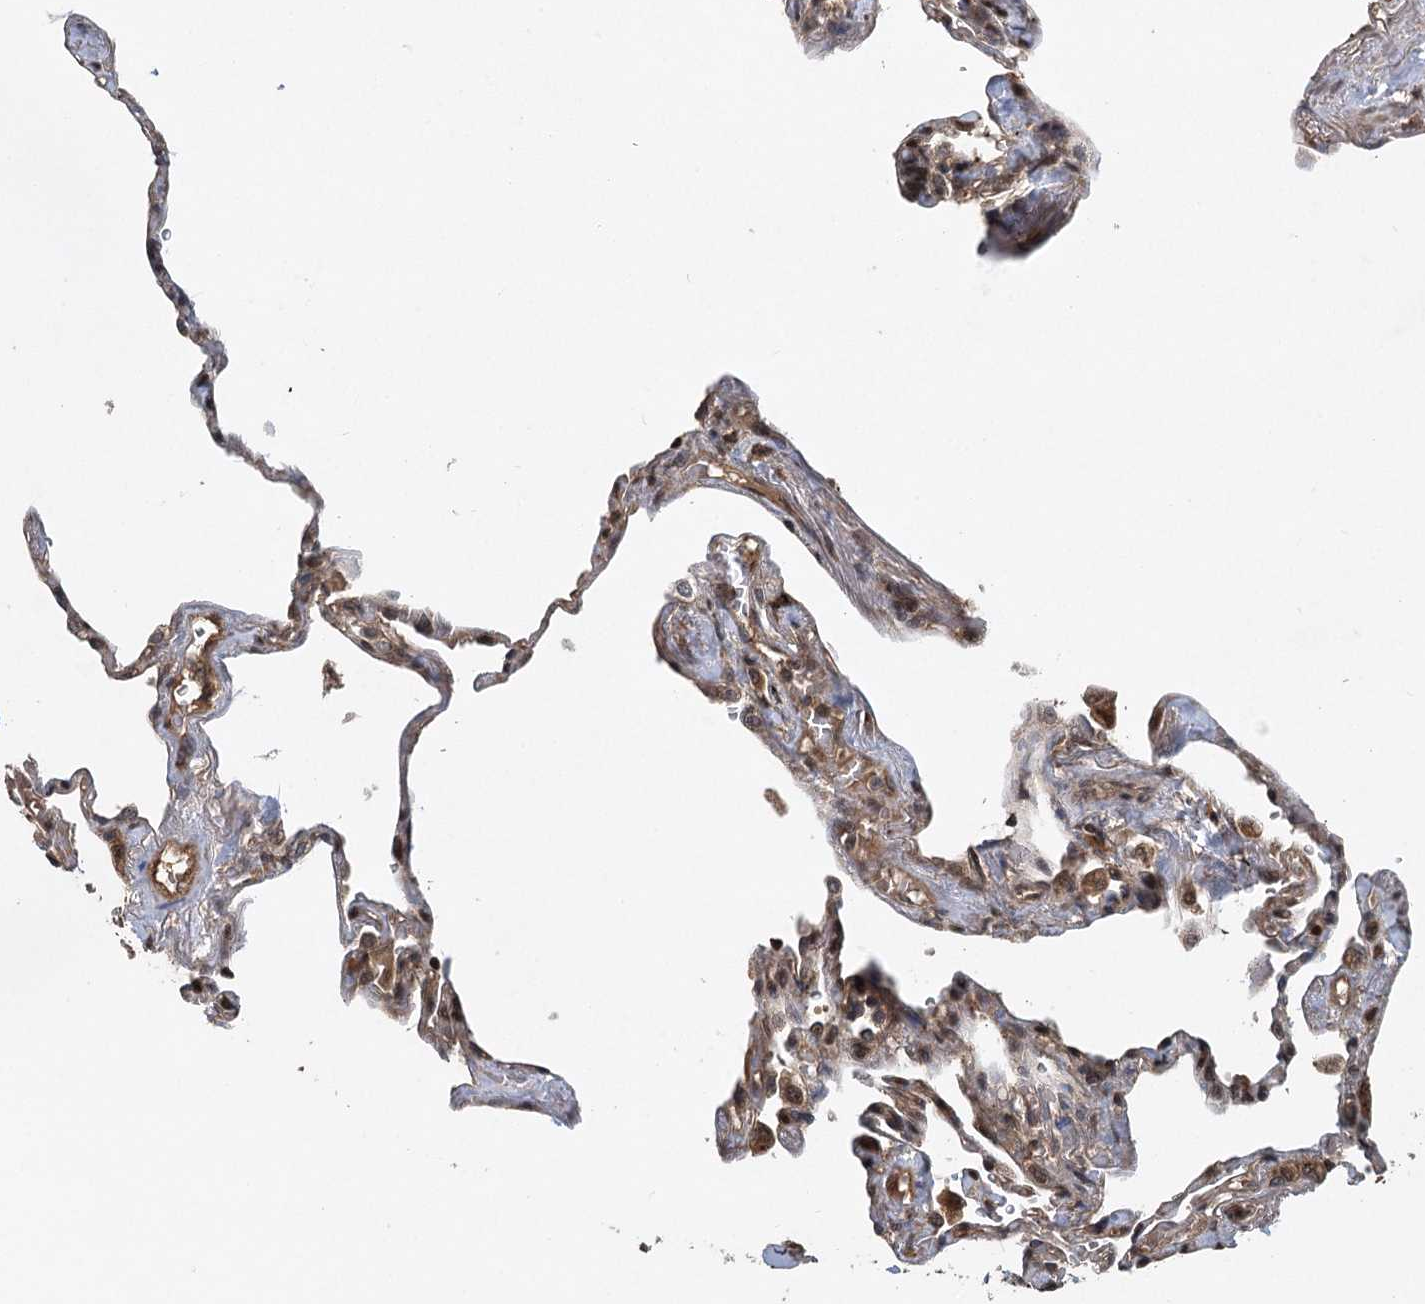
{"staining": {"intensity": "weak", "quantity": ">75%", "location": "cytoplasmic/membranous"}, "tissue": "lung", "cell_type": "Alveolar cells", "image_type": "normal", "snomed": [{"axis": "morphology", "description": "Normal tissue, NOS"}, {"axis": "topography", "description": "Lung"}], "caption": "This image exhibits unremarkable lung stained with IHC to label a protein in brown. The cytoplasmic/membranous of alveolar cells show weak positivity for the protein. Nuclei are counter-stained blue.", "gene": "INSIG2", "patient": {"sex": "male", "age": 59}}